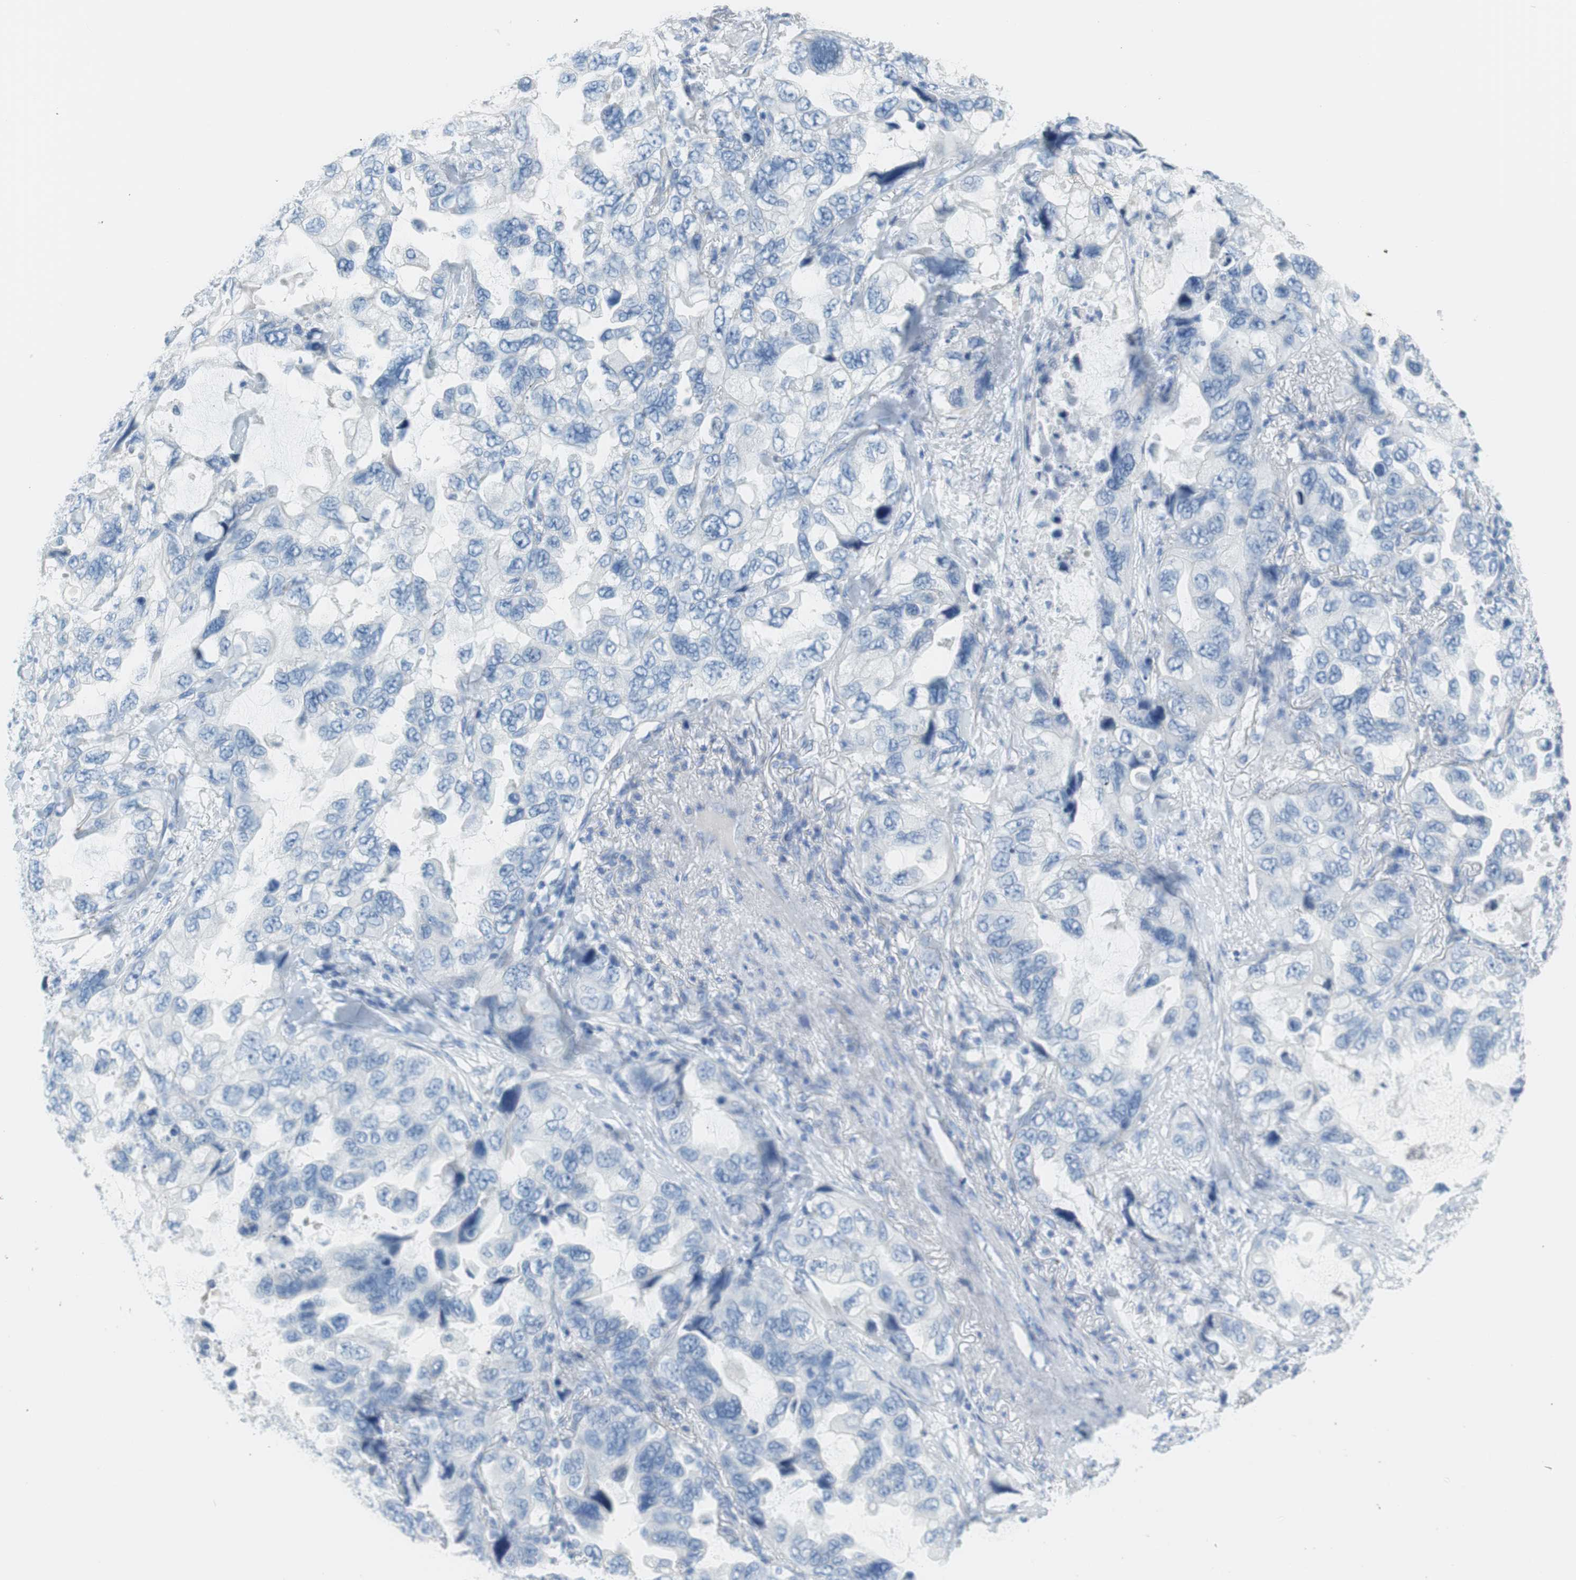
{"staining": {"intensity": "negative", "quantity": "none", "location": "none"}, "tissue": "lung cancer", "cell_type": "Tumor cells", "image_type": "cancer", "snomed": [{"axis": "morphology", "description": "Squamous cell carcinoma, NOS"}, {"axis": "topography", "description": "Lung"}], "caption": "Protein analysis of squamous cell carcinoma (lung) shows no significant positivity in tumor cells.", "gene": "MYH1", "patient": {"sex": "female", "age": 73}}